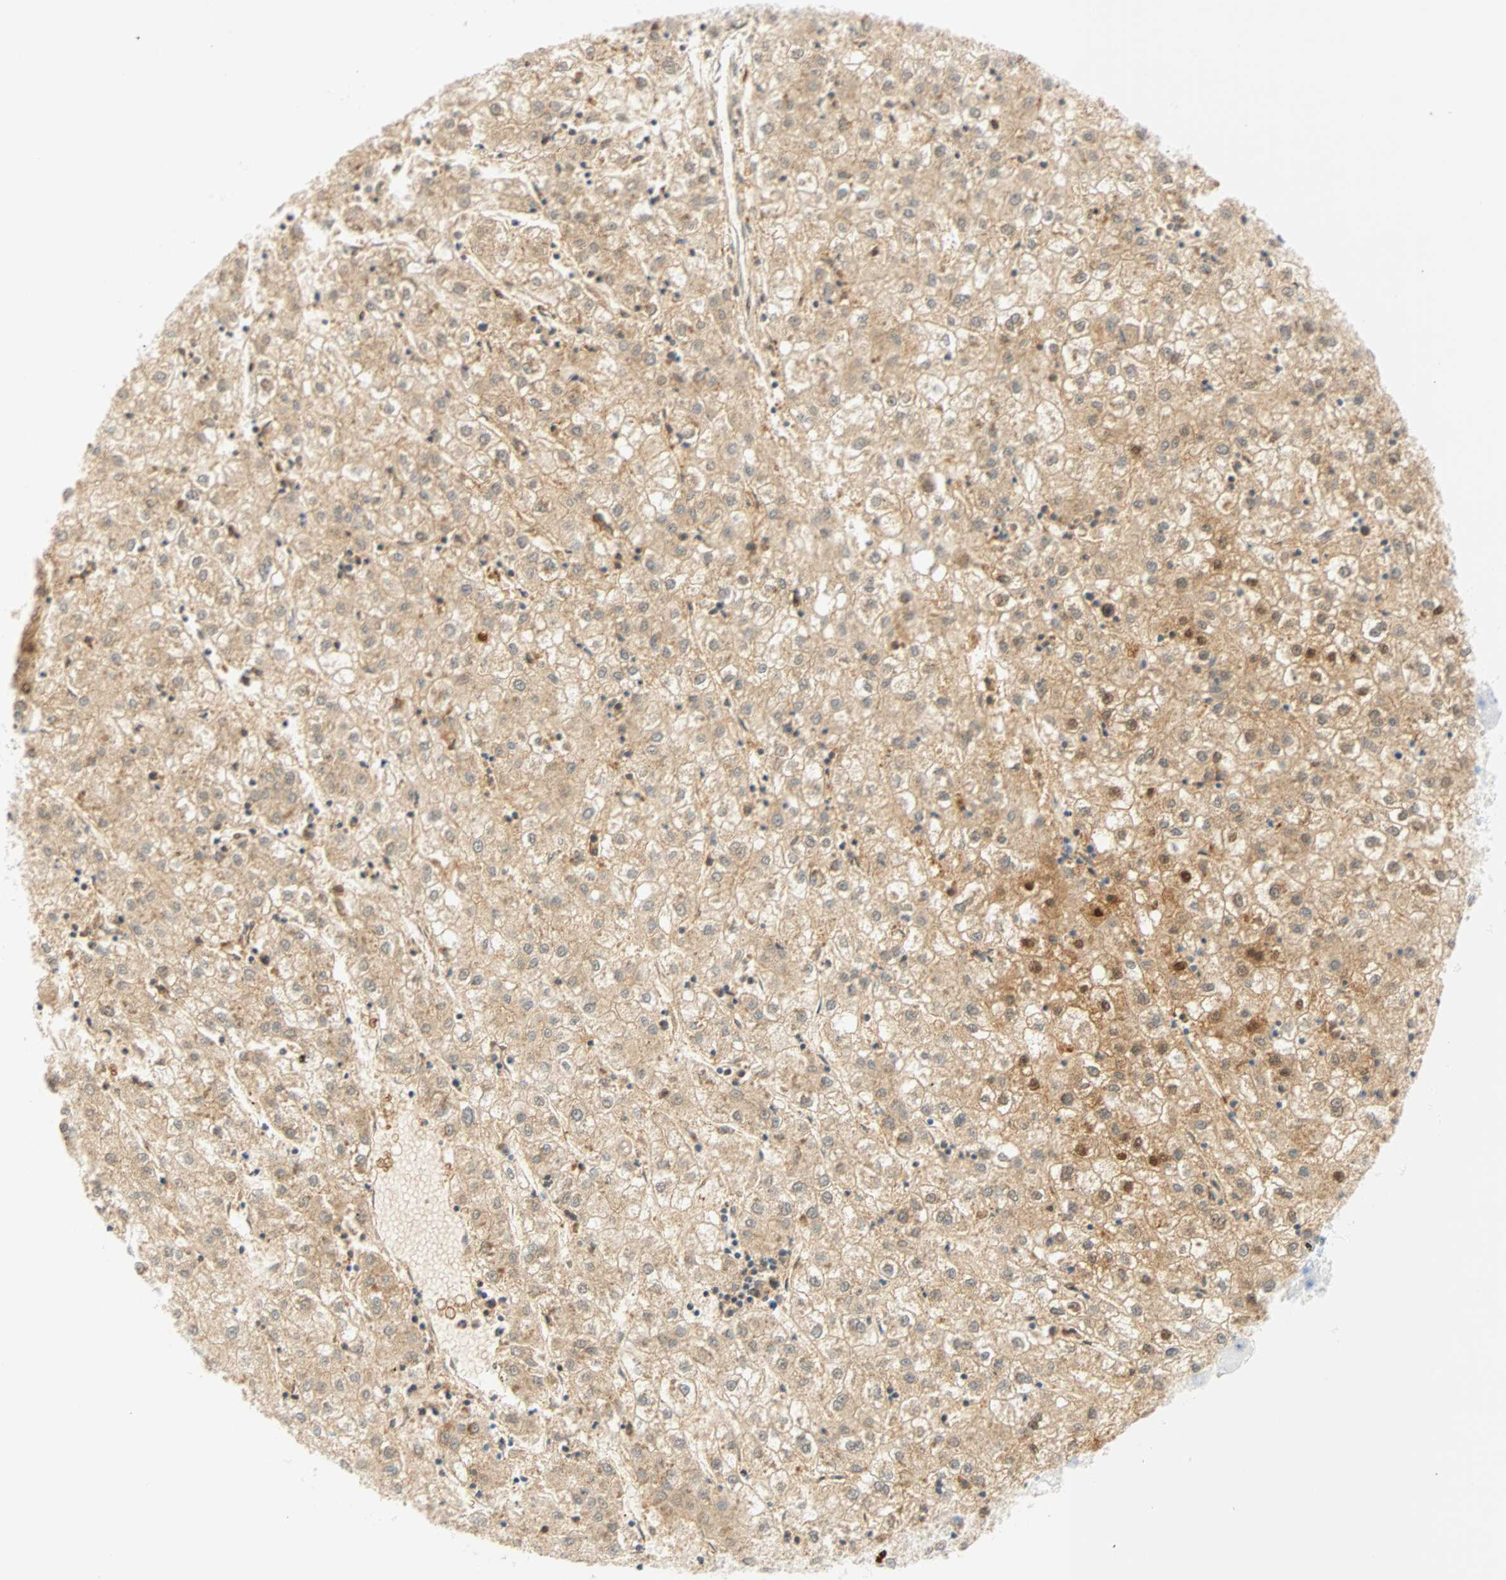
{"staining": {"intensity": "weak", "quantity": ">75%", "location": "cytoplasmic/membranous"}, "tissue": "liver cancer", "cell_type": "Tumor cells", "image_type": "cancer", "snomed": [{"axis": "morphology", "description": "Carcinoma, Hepatocellular, NOS"}, {"axis": "topography", "description": "Liver"}], "caption": "Brown immunohistochemical staining in human liver hepatocellular carcinoma displays weak cytoplasmic/membranous staining in approximately >75% of tumor cells.", "gene": "SELENBP1", "patient": {"sex": "male", "age": 72}}